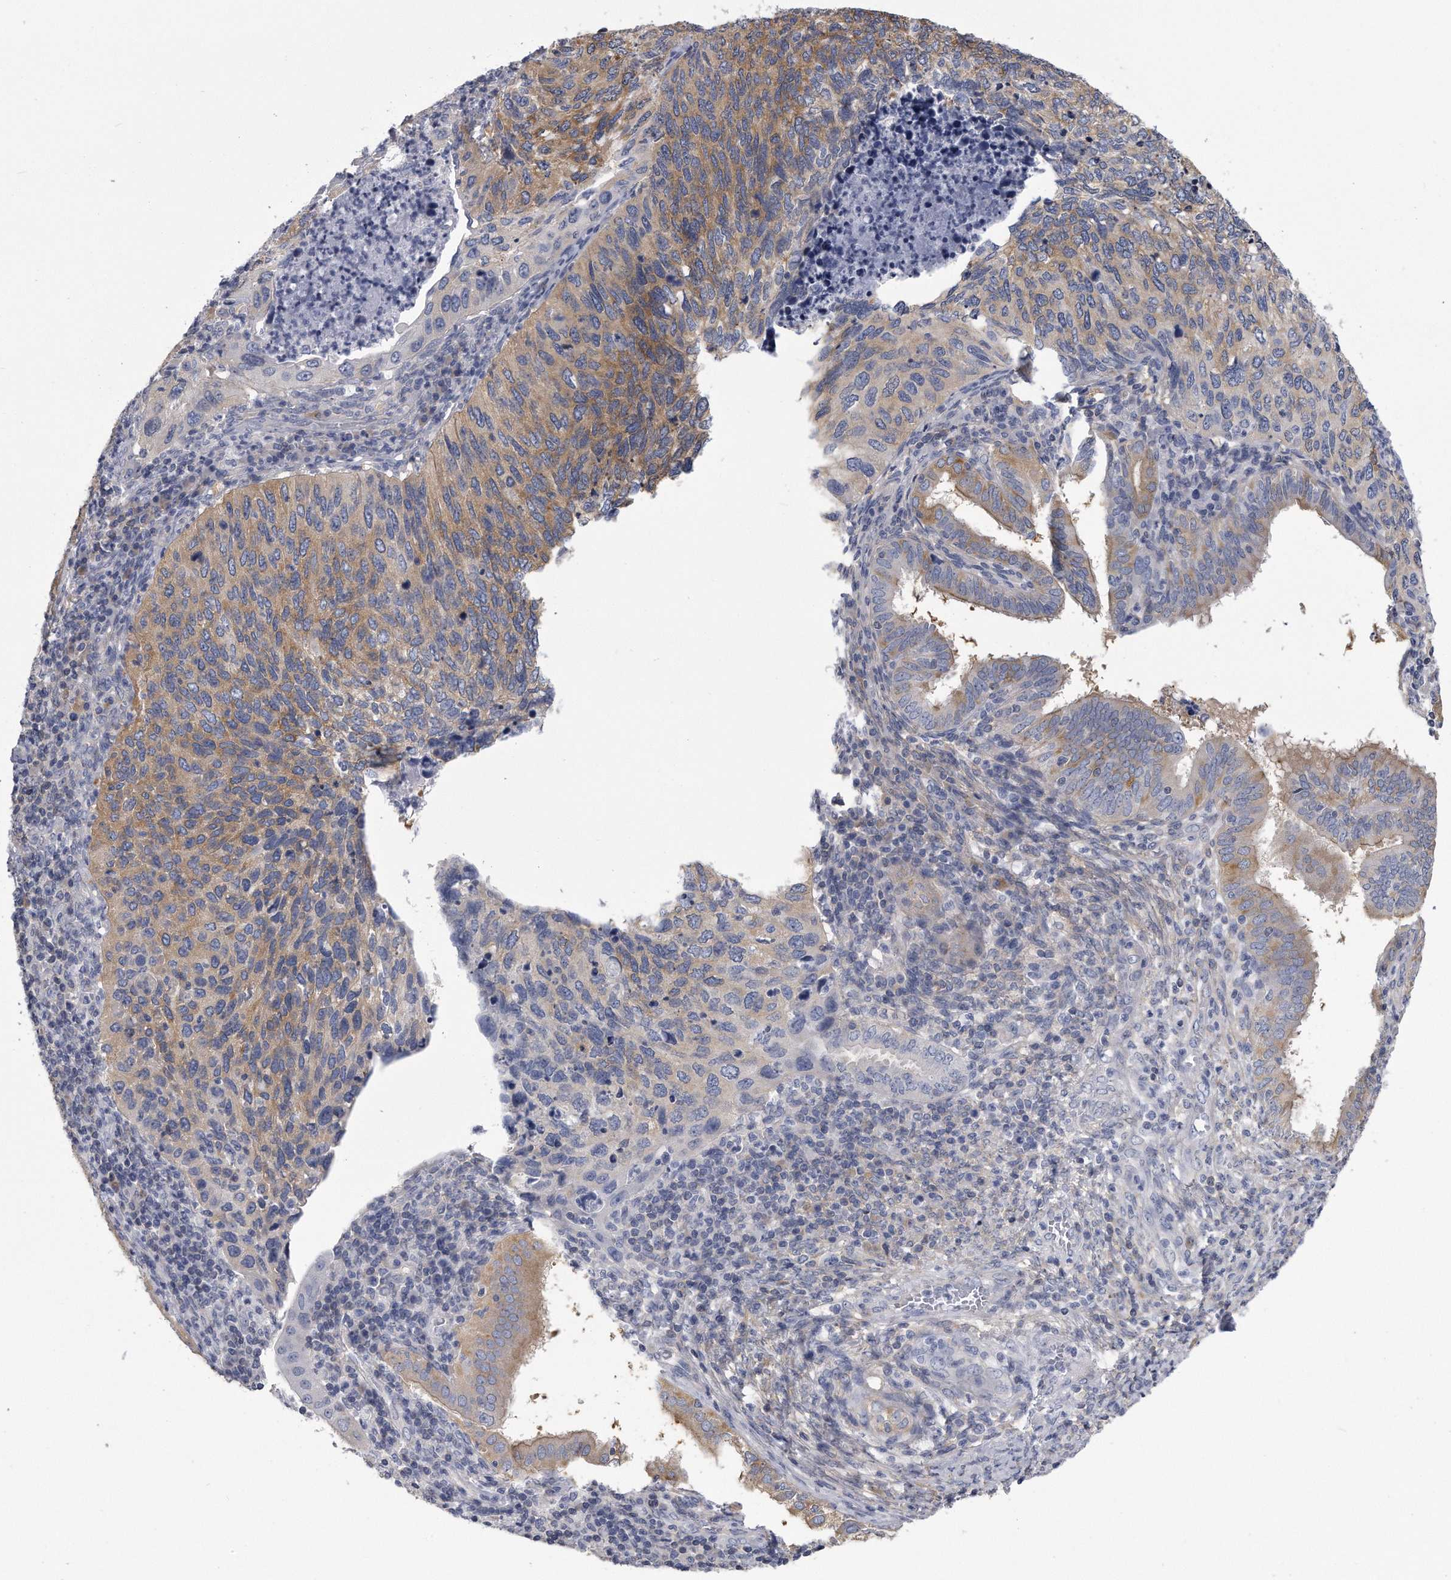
{"staining": {"intensity": "moderate", "quantity": "<25%", "location": "cytoplasmic/membranous"}, "tissue": "cervical cancer", "cell_type": "Tumor cells", "image_type": "cancer", "snomed": [{"axis": "morphology", "description": "Squamous cell carcinoma, NOS"}, {"axis": "topography", "description": "Cervix"}], "caption": "Moderate cytoplasmic/membranous protein expression is seen in approximately <25% of tumor cells in cervical cancer (squamous cell carcinoma). Nuclei are stained in blue.", "gene": "PYGB", "patient": {"sex": "female", "age": 38}}